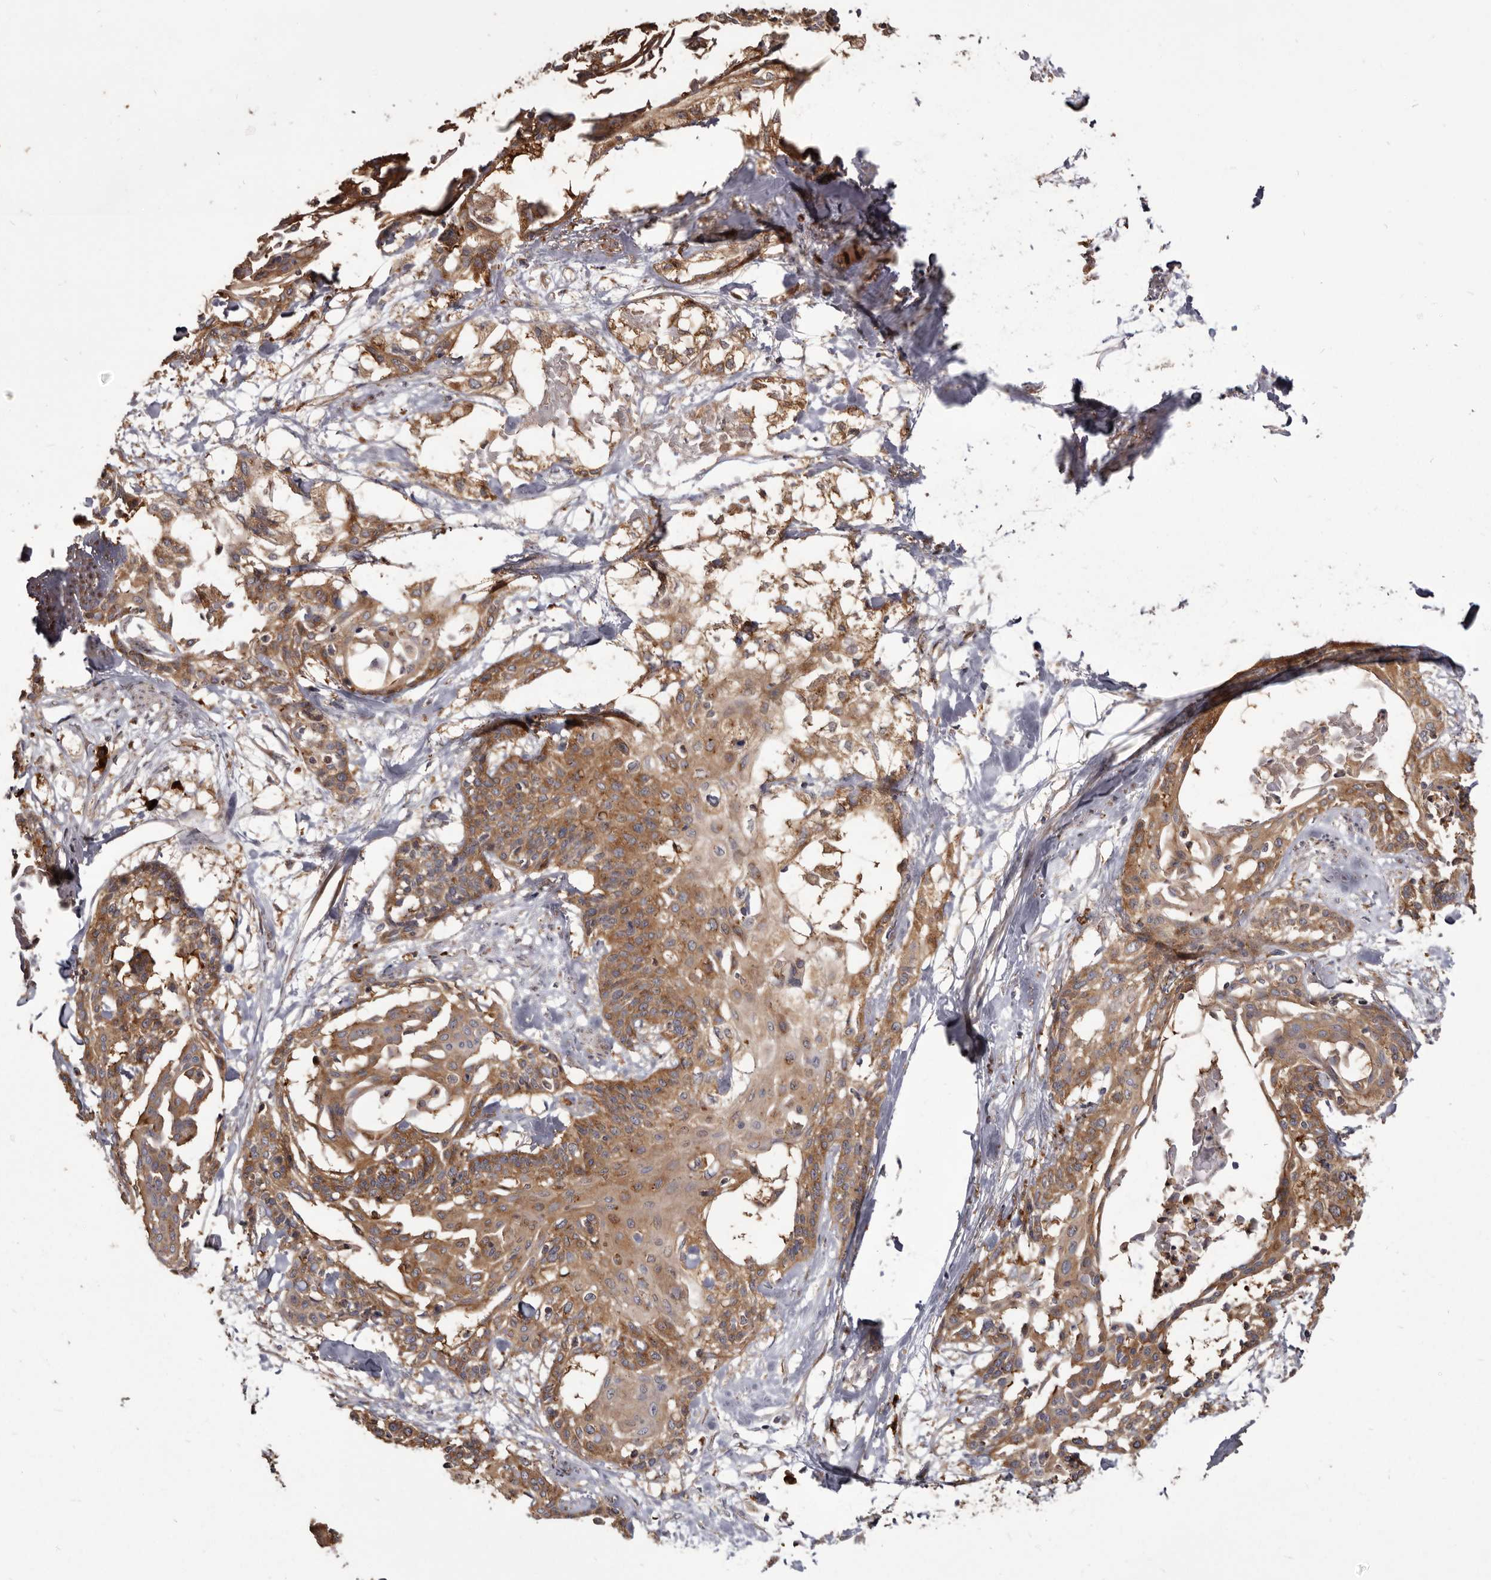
{"staining": {"intensity": "moderate", "quantity": ">75%", "location": "cytoplasmic/membranous"}, "tissue": "cervical cancer", "cell_type": "Tumor cells", "image_type": "cancer", "snomed": [{"axis": "morphology", "description": "Squamous cell carcinoma, NOS"}, {"axis": "topography", "description": "Cervix"}], "caption": "Brown immunohistochemical staining in cervical cancer shows moderate cytoplasmic/membranous staining in approximately >75% of tumor cells.", "gene": "TPD52", "patient": {"sex": "female", "age": 57}}